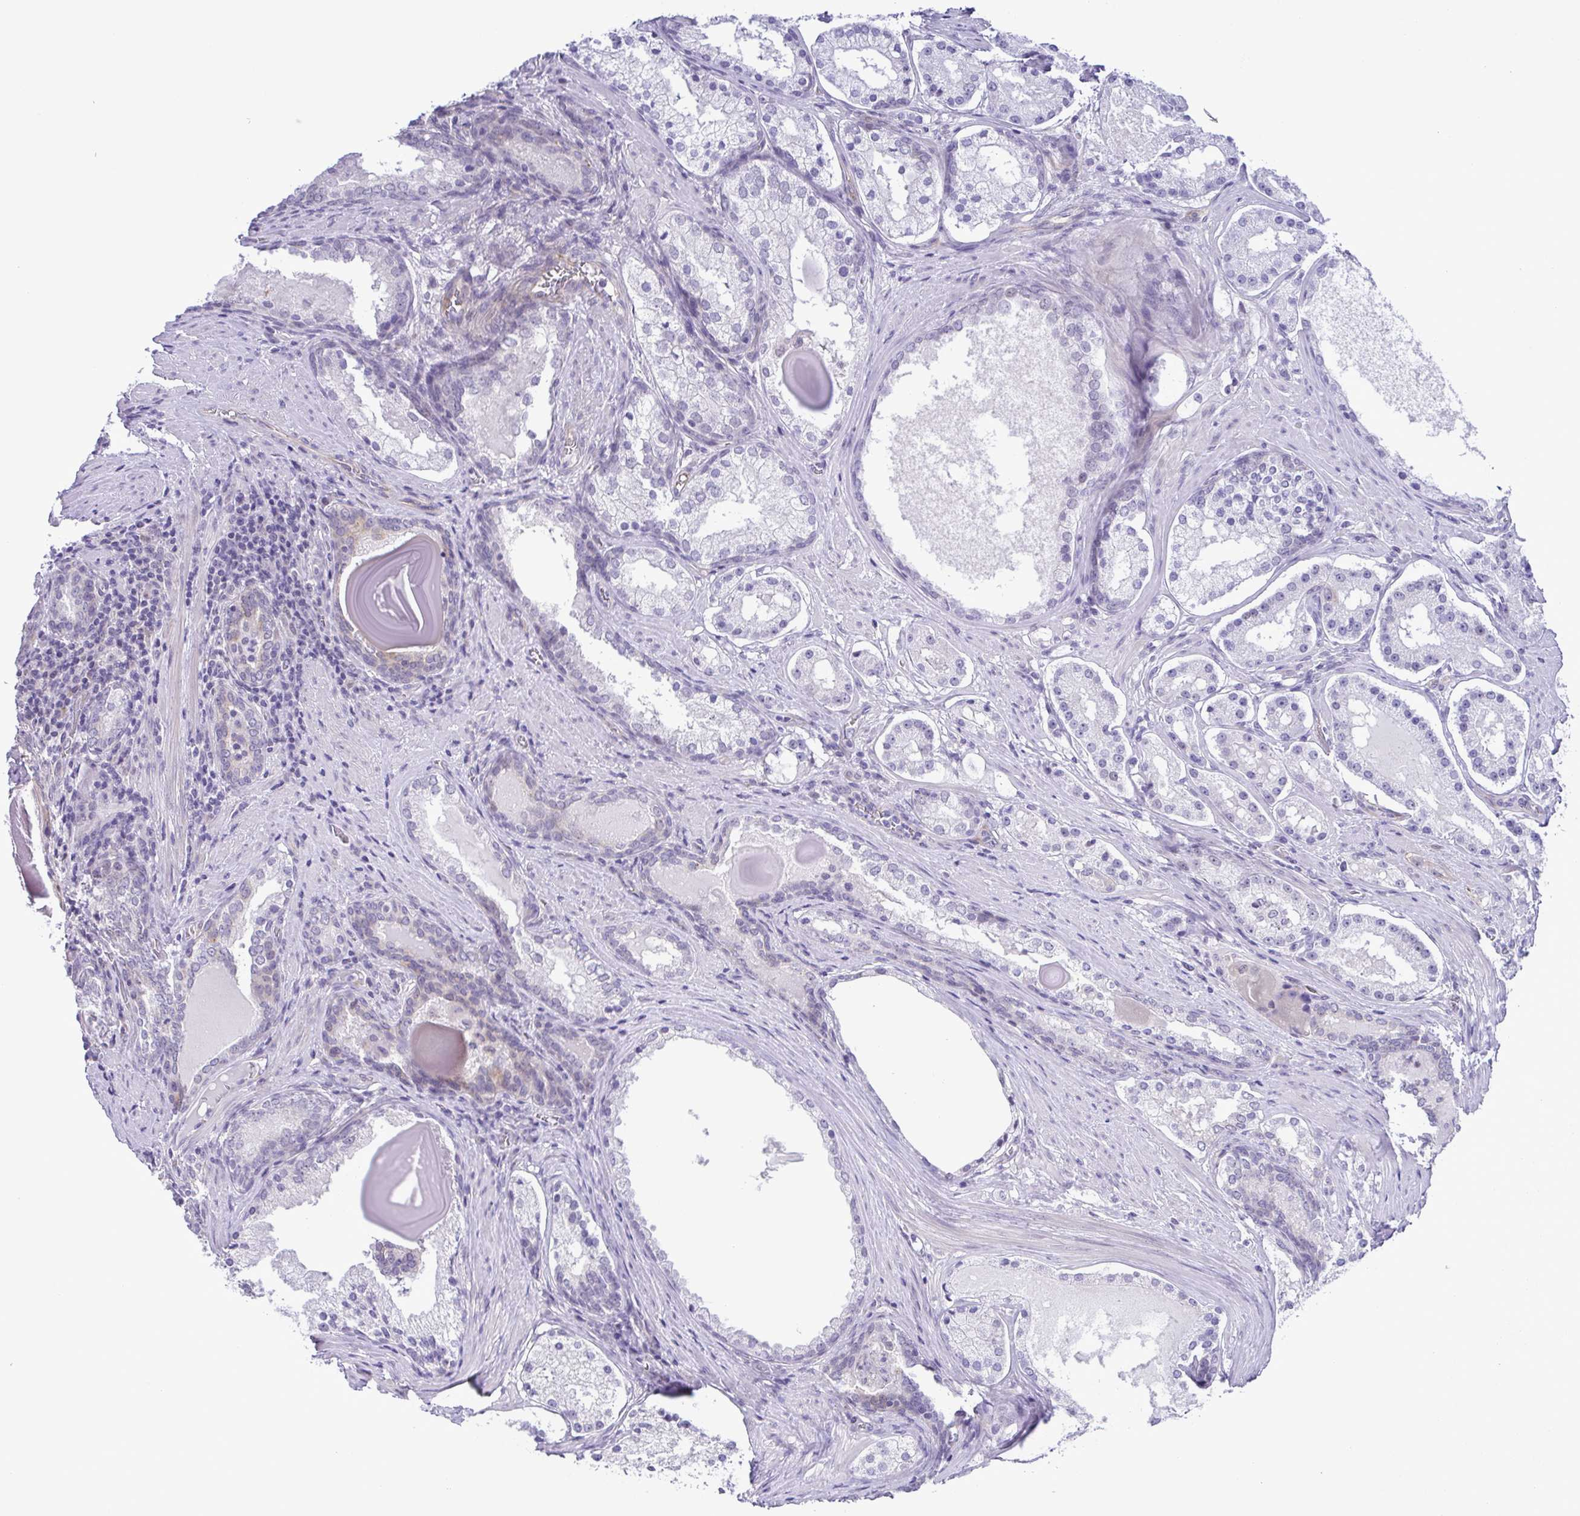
{"staining": {"intensity": "negative", "quantity": "none", "location": "none"}, "tissue": "prostate cancer", "cell_type": "Tumor cells", "image_type": "cancer", "snomed": [{"axis": "morphology", "description": "Adenocarcinoma, Low grade"}, {"axis": "topography", "description": "Prostate"}], "caption": "Immunohistochemistry (IHC) histopathology image of human prostate low-grade adenocarcinoma stained for a protein (brown), which reveals no expression in tumor cells.", "gene": "DCLK2", "patient": {"sex": "male", "age": 57}}